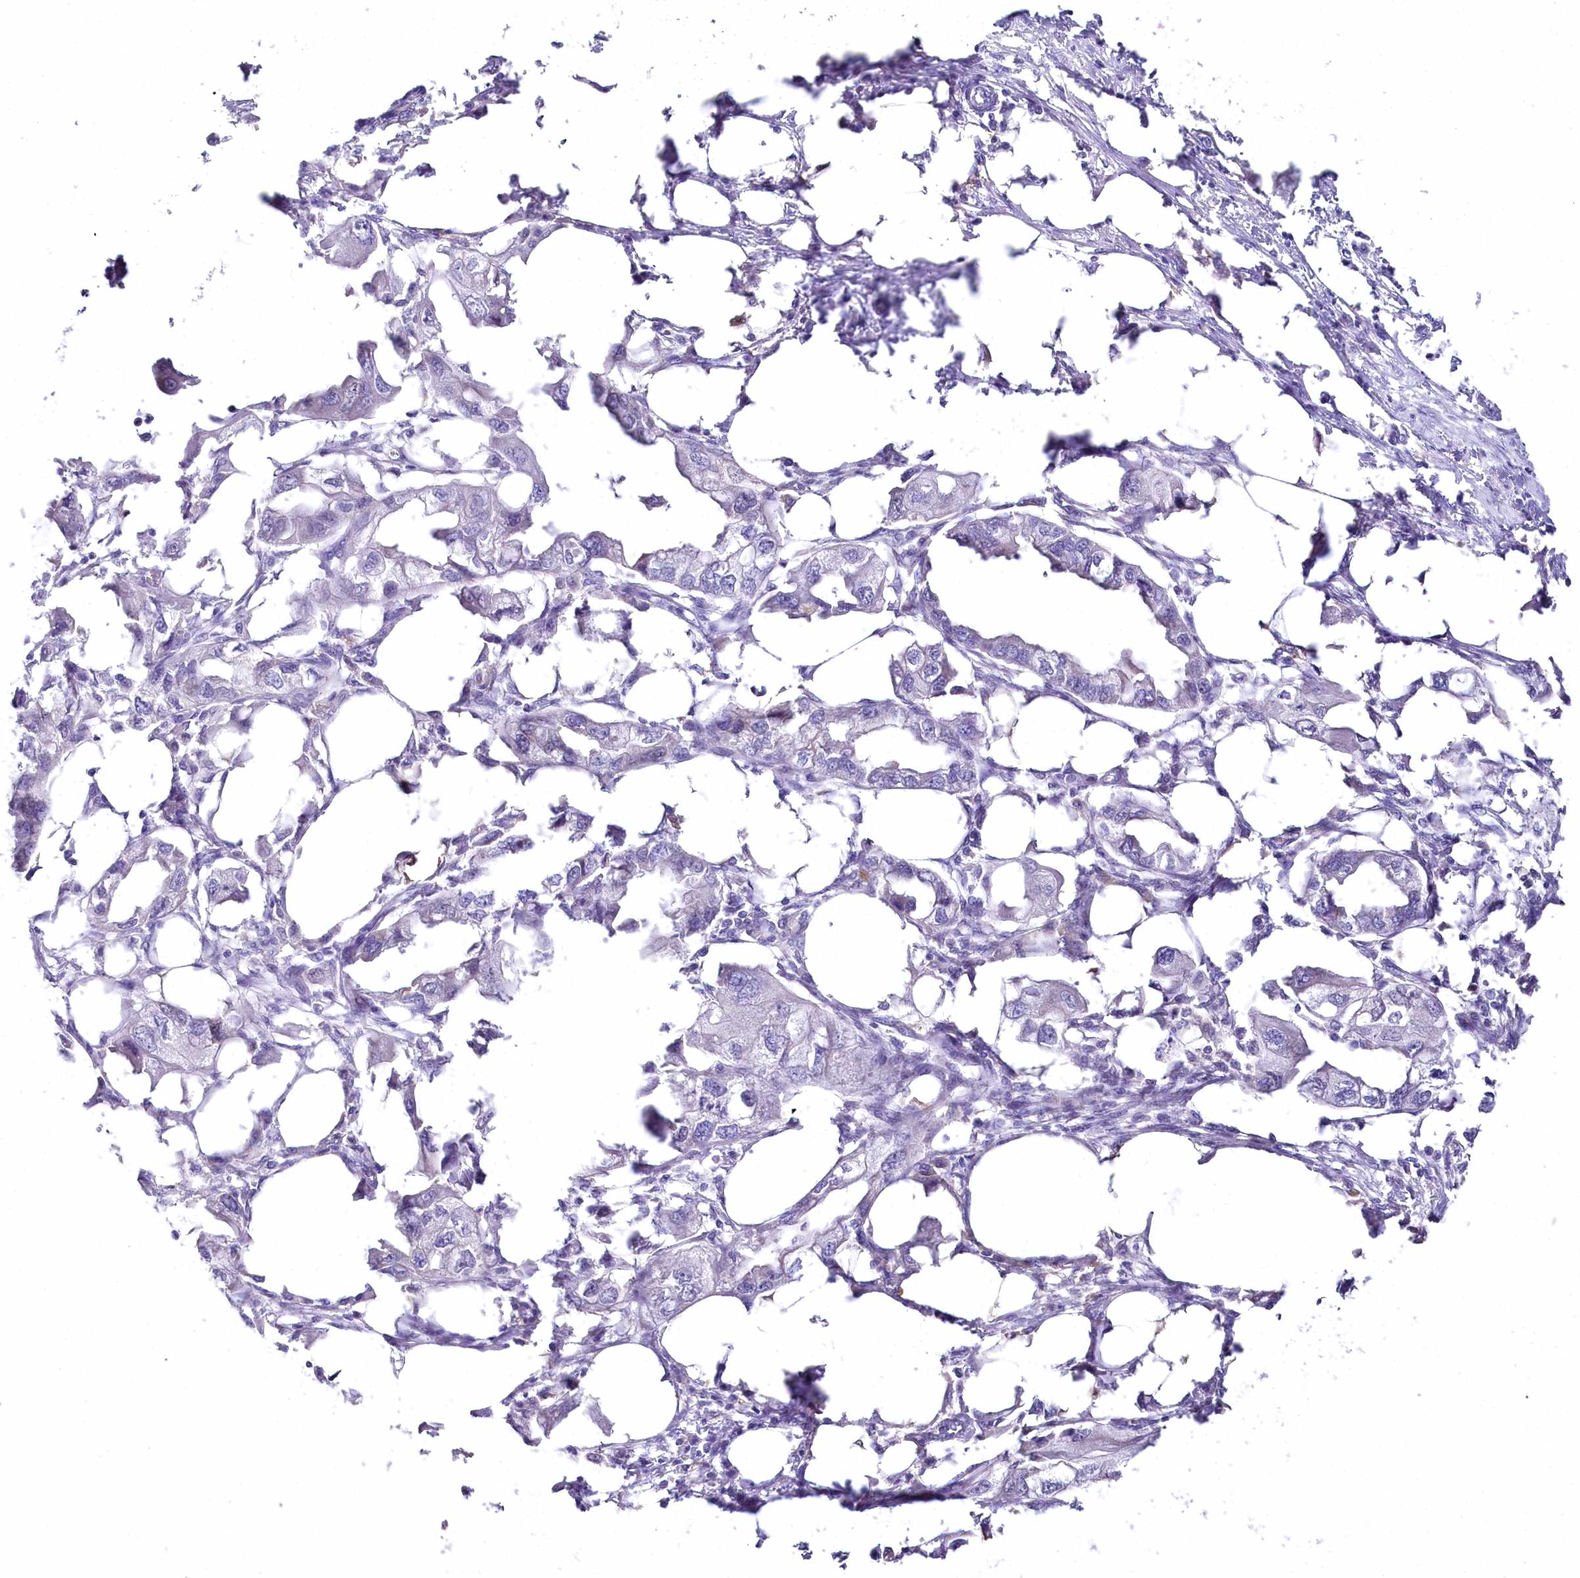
{"staining": {"intensity": "negative", "quantity": "none", "location": "none"}, "tissue": "endometrial cancer", "cell_type": "Tumor cells", "image_type": "cancer", "snomed": [{"axis": "morphology", "description": "Adenocarcinoma, NOS"}, {"axis": "morphology", "description": "Adenocarcinoma, metastatic, NOS"}, {"axis": "topography", "description": "Adipose tissue"}, {"axis": "topography", "description": "Endometrium"}], "caption": "DAB (3,3'-diaminobenzidine) immunohistochemical staining of adenocarcinoma (endometrial) displays no significant staining in tumor cells.", "gene": "MYOZ1", "patient": {"sex": "female", "age": 67}}